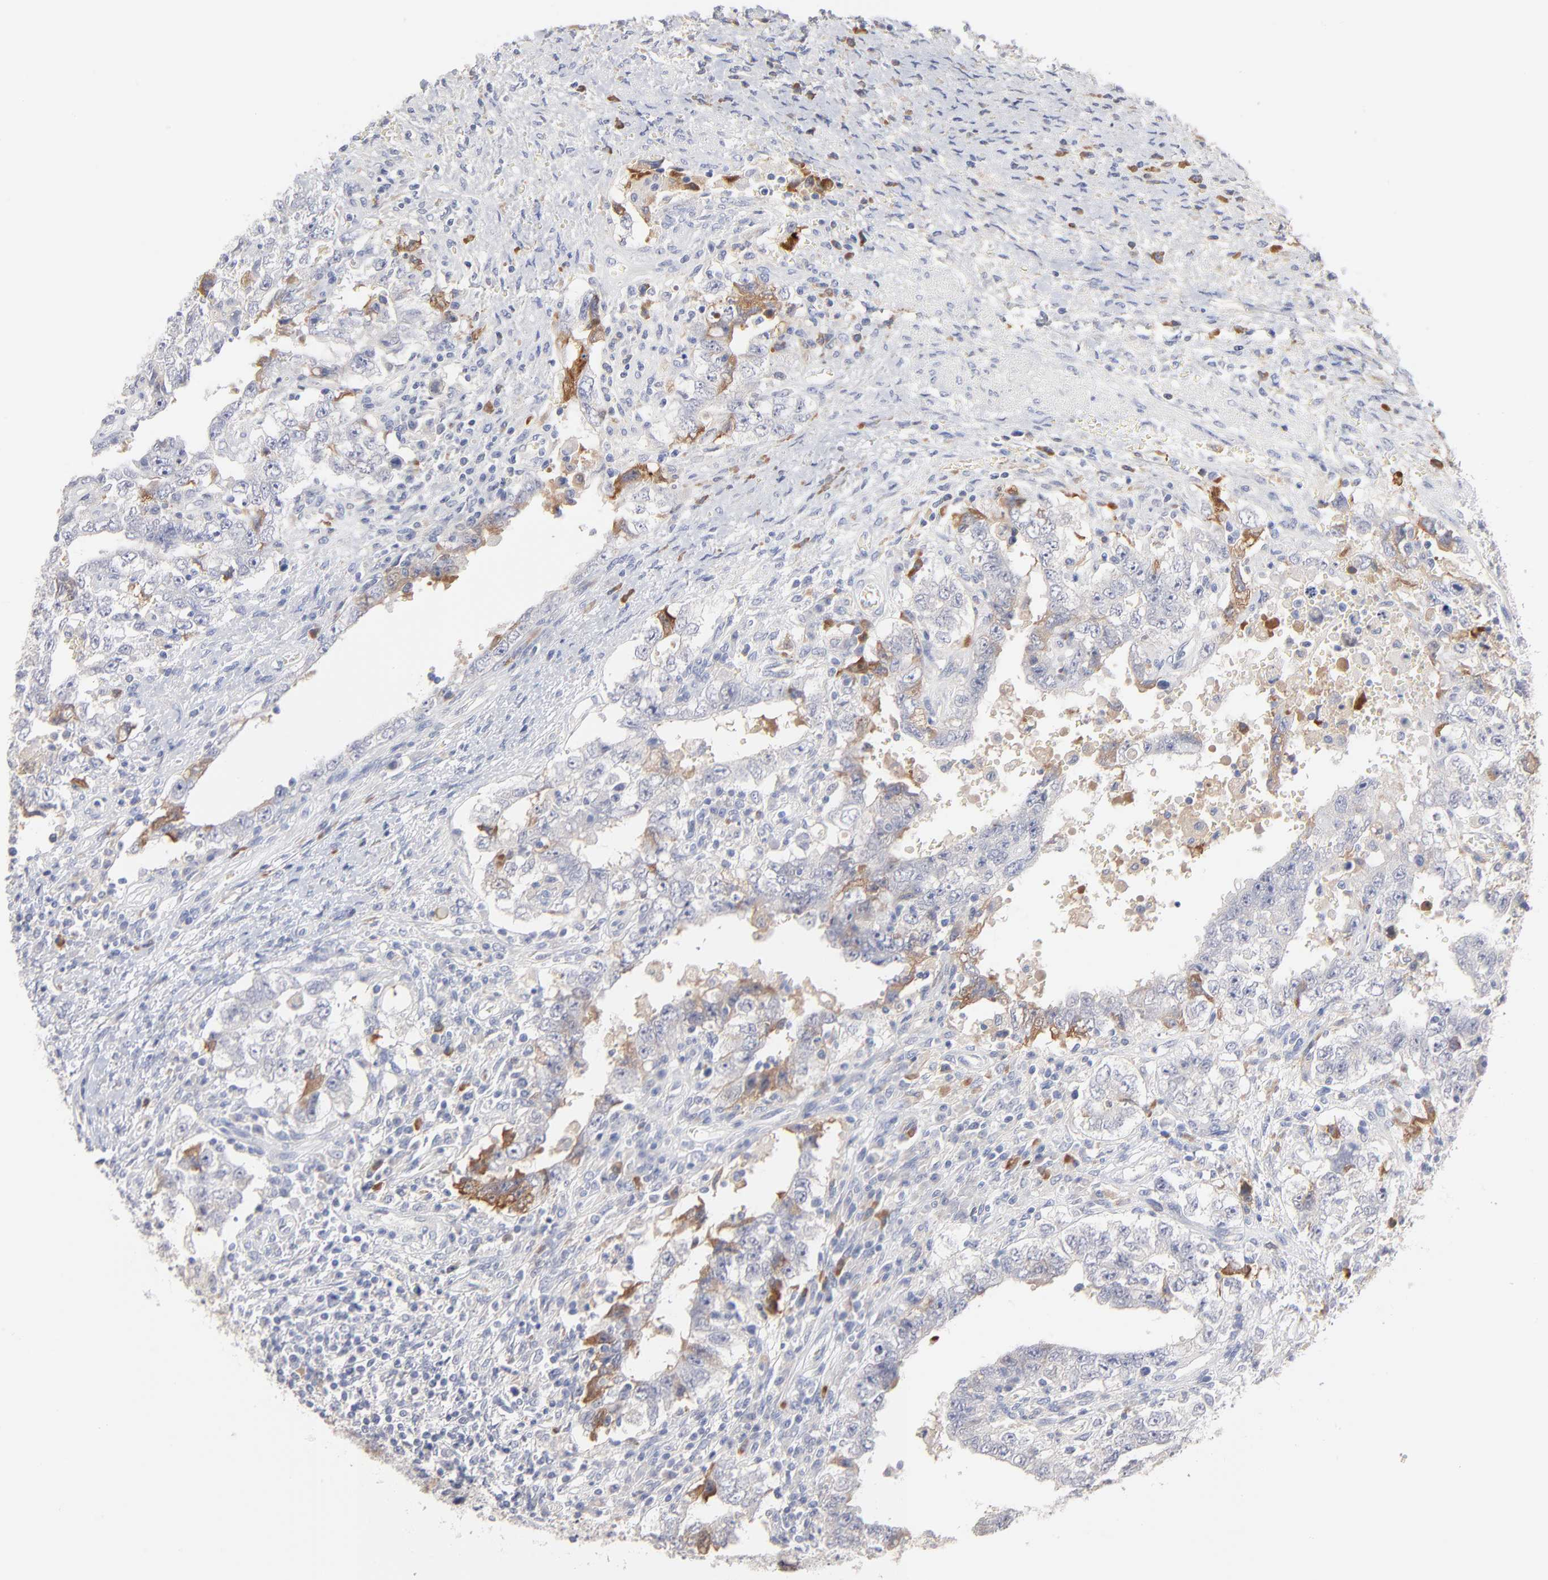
{"staining": {"intensity": "moderate", "quantity": "25%-75%", "location": "cytoplasmic/membranous"}, "tissue": "testis cancer", "cell_type": "Tumor cells", "image_type": "cancer", "snomed": [{"axis": "morphology", "description": "Carcinoma, Embryonal, NOS"}, {"axis": "topography", "description": "Testis"}], "caption": "DAB (3,3'-diaminobenzidine) immunohistochemical staining of human testis cancer (embryonal carcinoma) reveals moderate cytoplasmic/membranous protein expression in approximately 25%-75% of tumor cells.", "gene": "F12", "patient": {"sex": "male", "age": 26}}